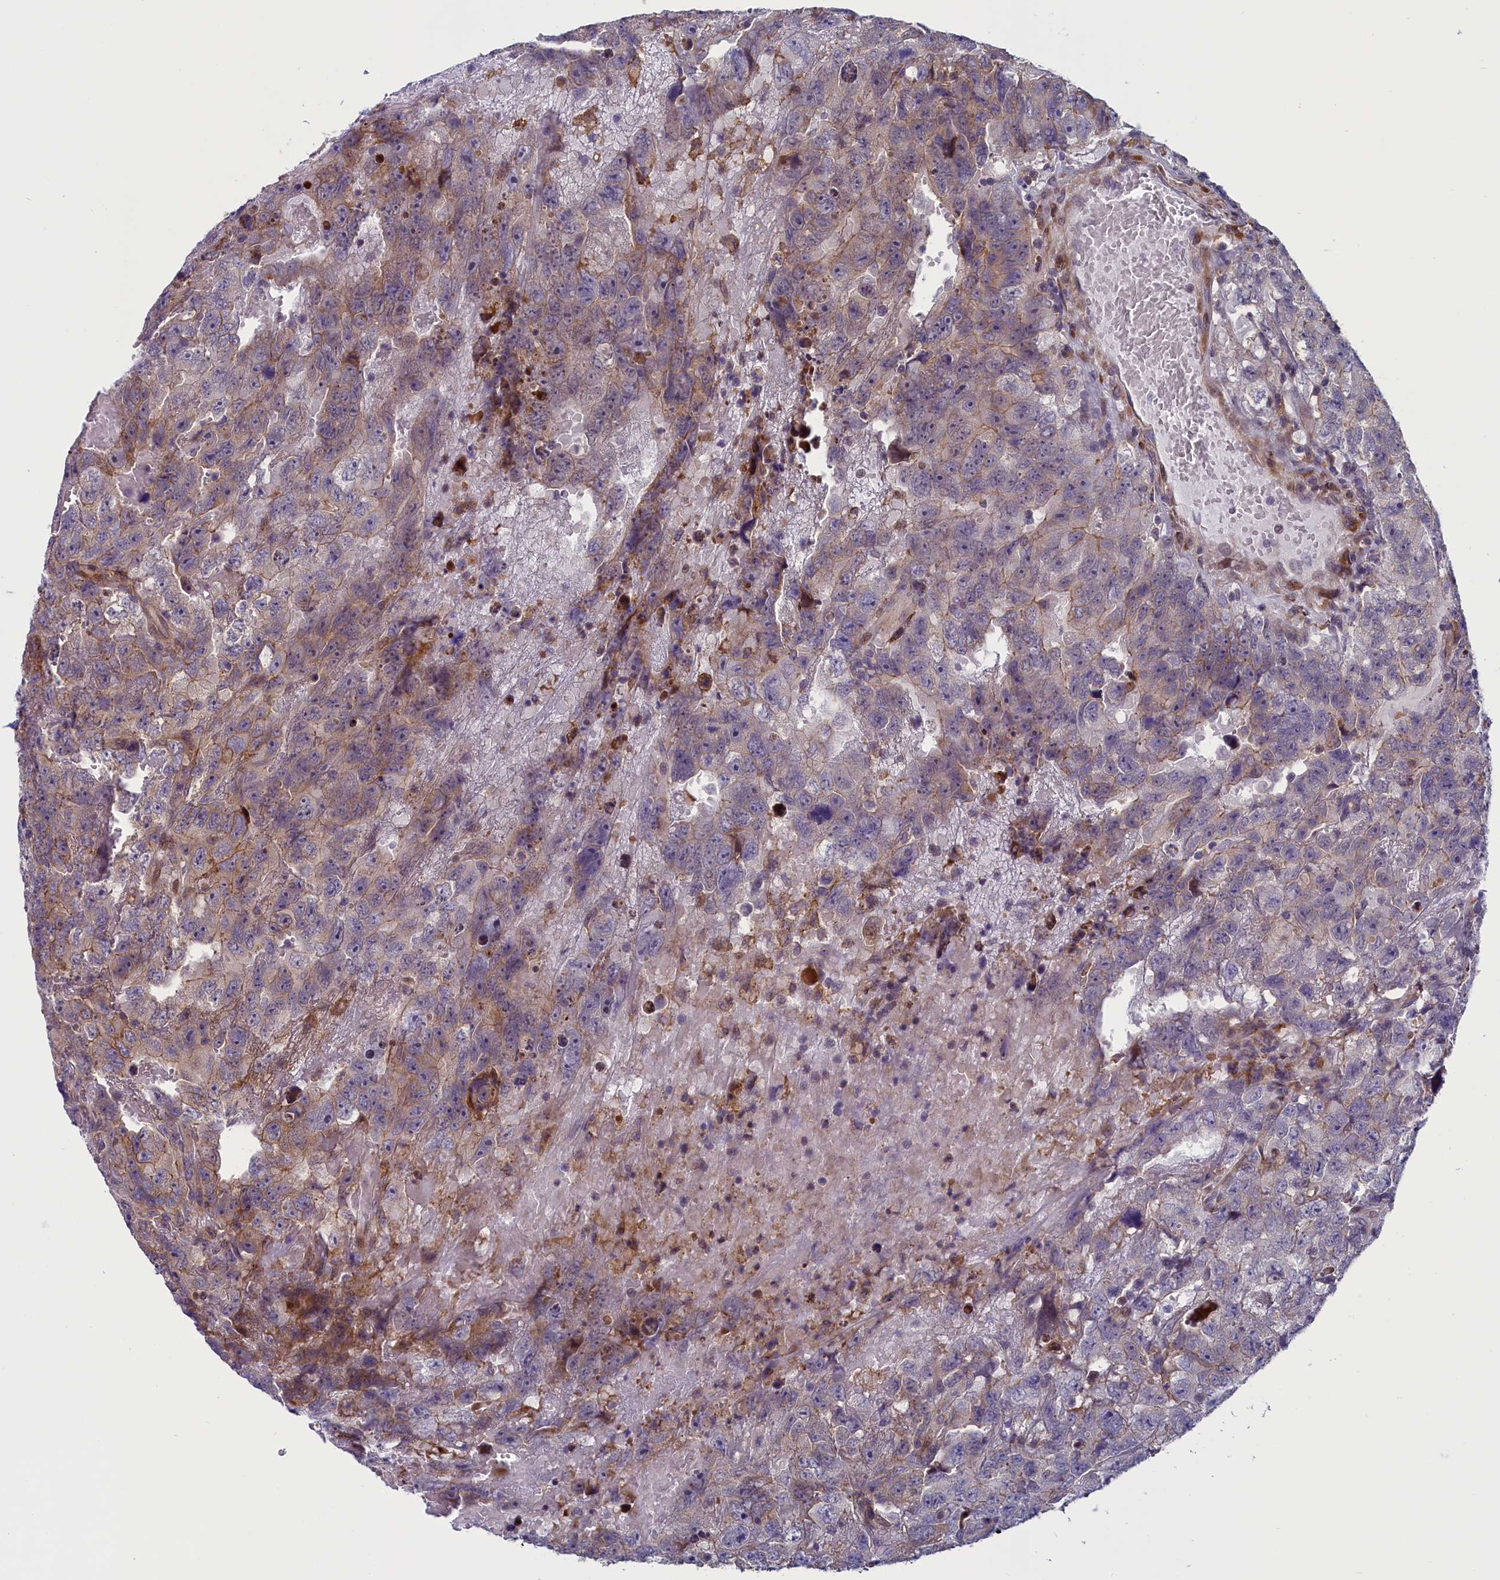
{"staining": {"intensity": "moderate", "quantity": "<25%", "location": "cytoplasmic/membranous"}, "tissue": "testis cancer", "cell_type": "Tumor cells", "image_type": "cancer", "snomed": [{"axis": "morphology", "description": "Carcinoma, Embryonal, NOS"}, {"axis": "topography", "description": "Testis"}], "caption": "The histopathology image shows a brown stain indicating the presence of a protein in the cytoplasmic/membranous of tumor cells in testis cancer.", "gene": "ANKRD39", "patient": {"sex": "male", "age": 45}}